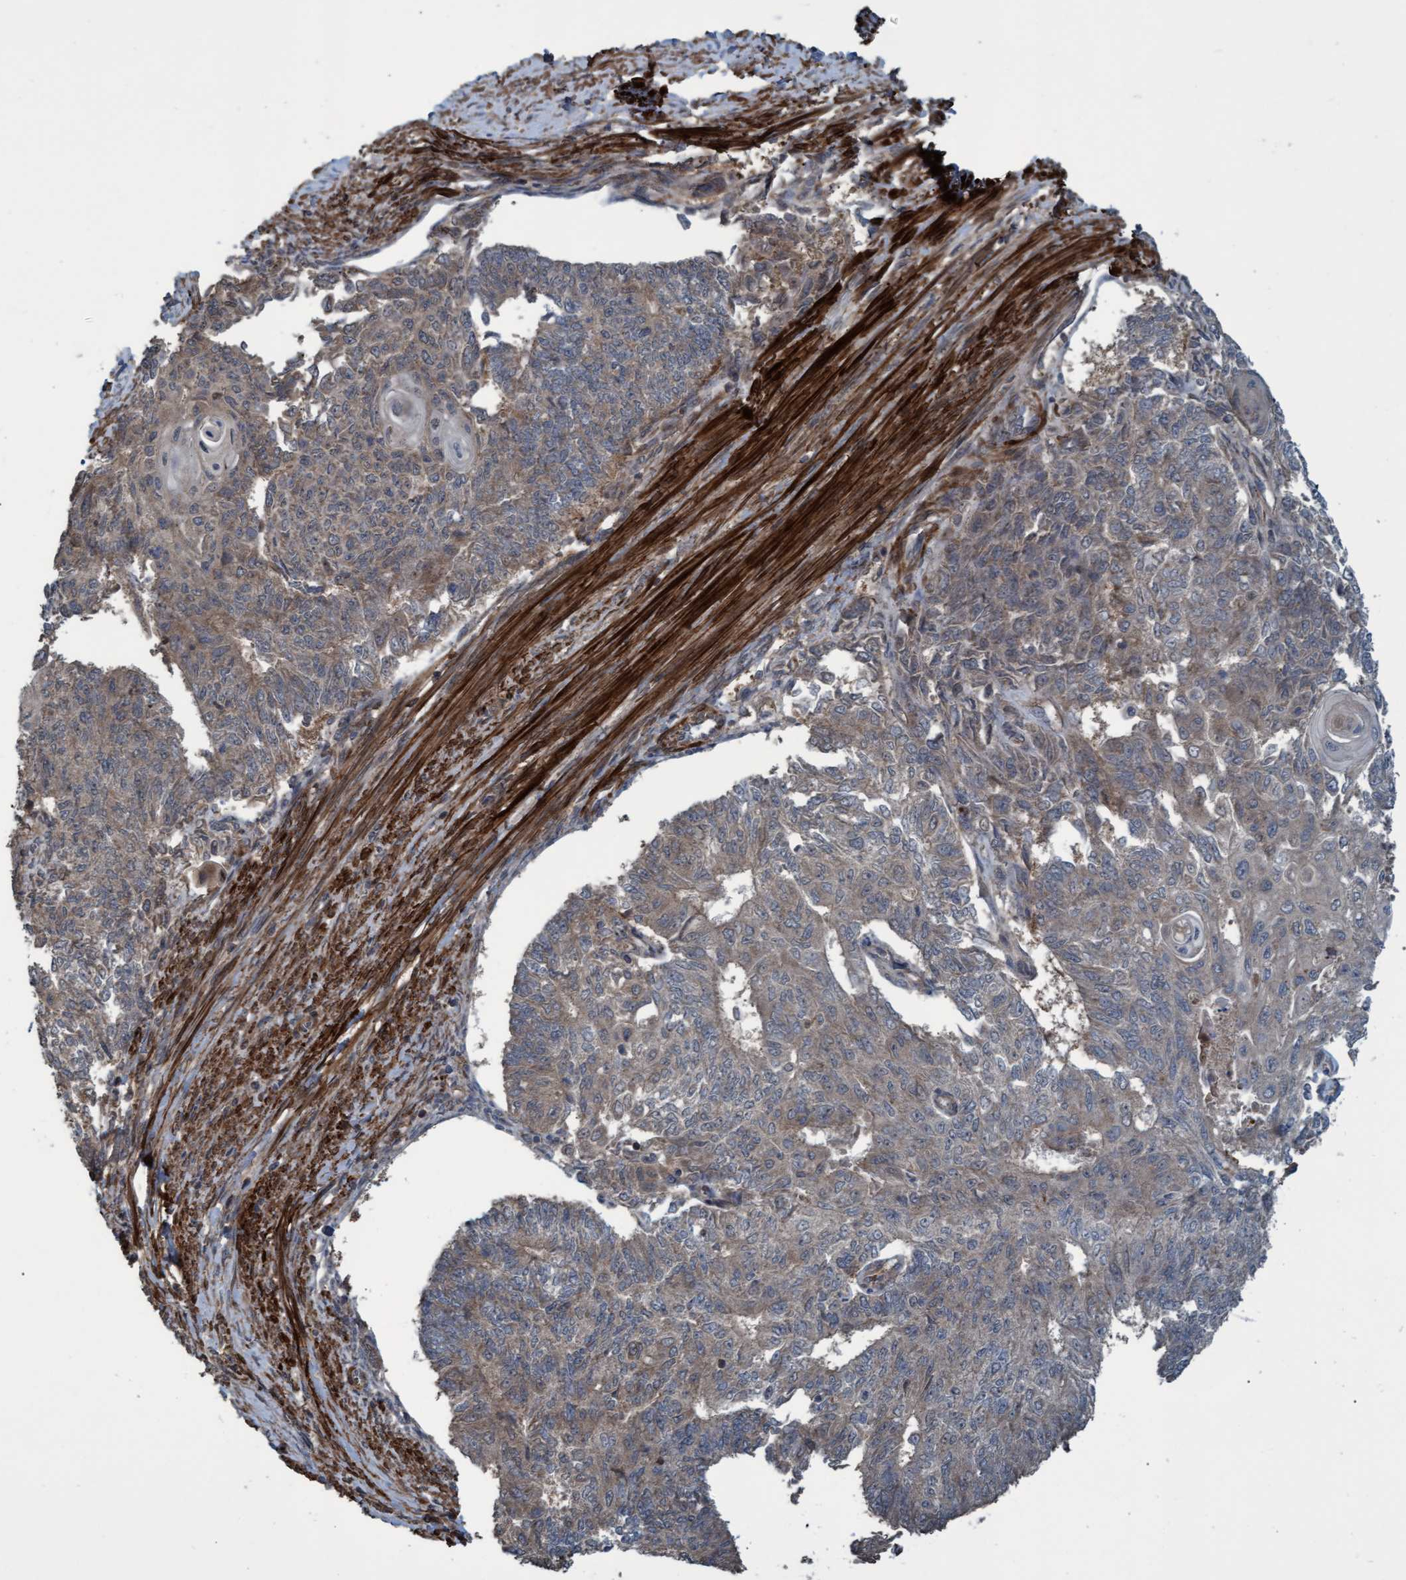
{"staining": {"intensity": "weak", "quantity": ">75%", "location": "cytoplasmic/membranous"}, "tissue": "endometrial cancer", "cell_type": "Tumor cells", "image_type": "cancer", "snomed": [{"axis": "morphology", "description": "Adenocarcinoma, NOS"}, {"axis": "topography", "description": "Endometrium"}], "caption": "The immunohistochemical stain labels weak cytoplasmic/membranous positivity in tumor cells of adenocarcinoma (endometrial) tissue.", "gene": "GGT6", "patient": {"sex": "female", "age": 32}}